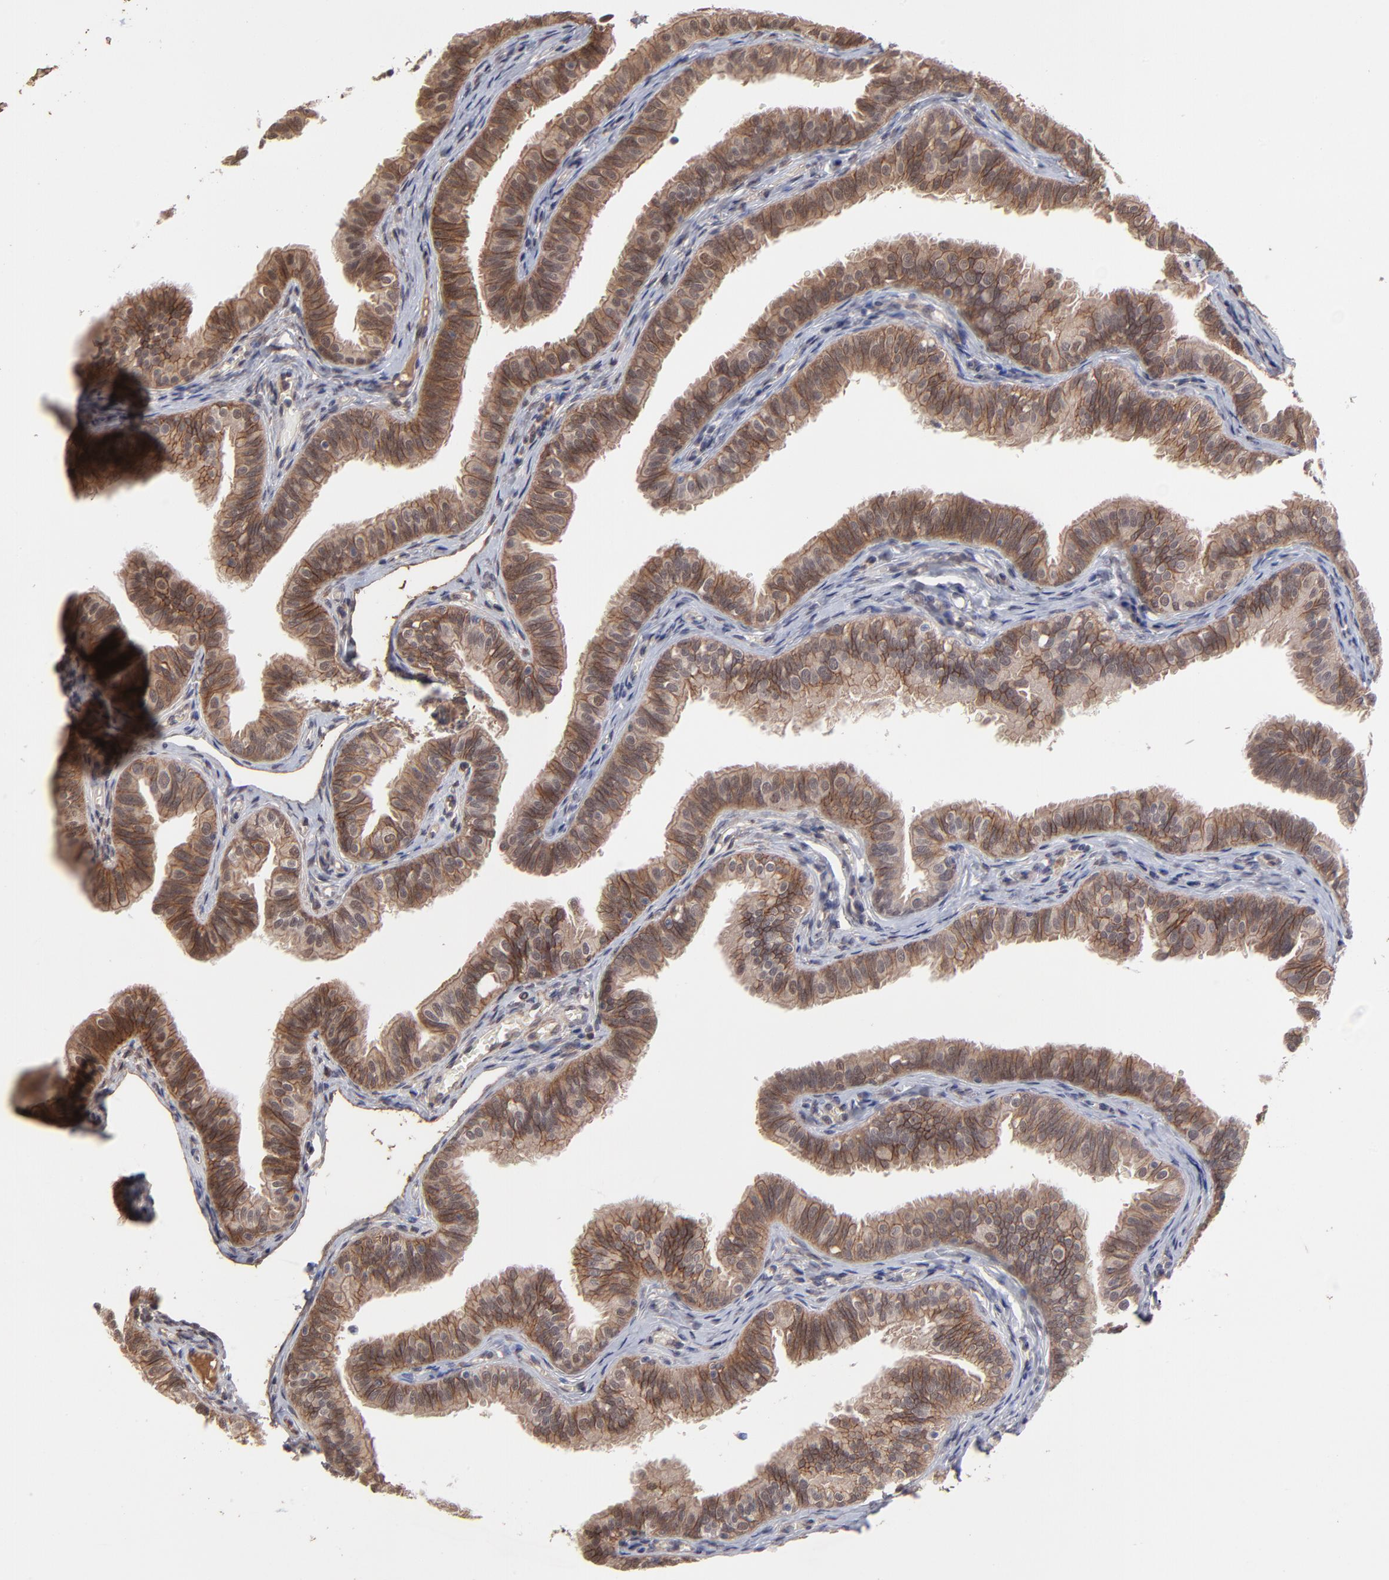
{"staining": {"intensity": "moderate", "quantity": ">75%", "location": "cytoplasmic/membranous"}, "tissue": "fallopian tube", "cell_type": "Glandular cells", "image_type": "normal", "snomed": [{"axis": "morphology", "description": "Normal tissue, NOS"}, {"axis": "morphology", "description": "Dermoid, NOS"}, {"axis": "topography", "description": "Fallopian tube"}], "caption": "Brown immunohistochemical staining in normal human fallopian tube reveals moderate cytoplasmic/membranous positivity in about >75% of glandular cells.", "gene": "CHL1", "patient": {"sex": "female", "age": 33}}